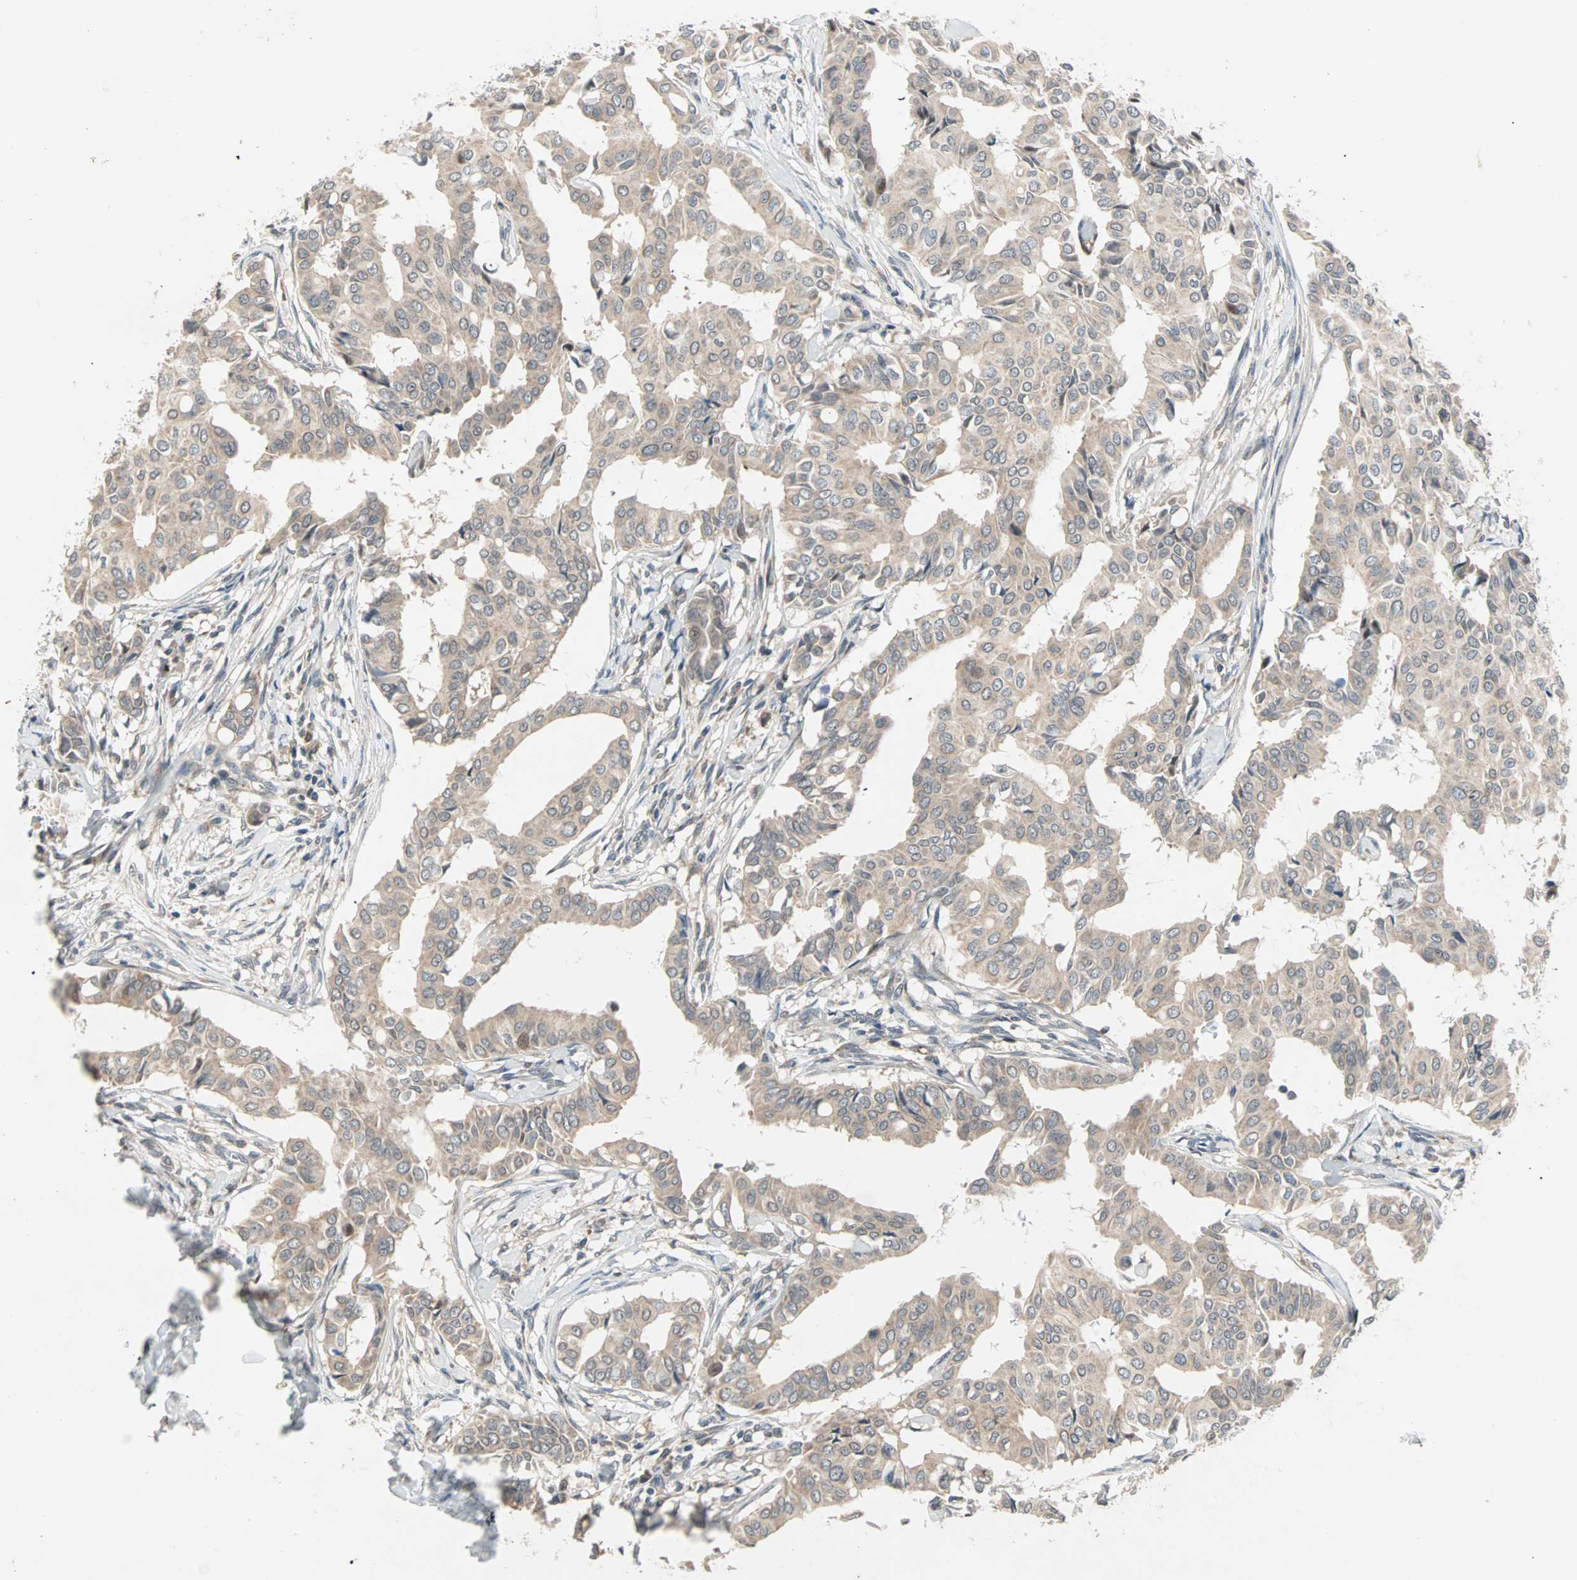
{"staining": {"intensity": "moderate", "quantity": "25%-75%", "location": "cytoplasmic/membranous"}, "tissue": "head and neck cancer", "cell_type": "Tumor cells", "image_type": "cancer", "snomed": [{"axis": "morphology", "description": "Adenocarcinoma, NOS"}, {"axis": "topography", "description": "Salivary gland"}, {"axis": "topography", "description": "Head-Neck"}], "caption": "This image reveals head and neck adenocarcinoma stained with IHC to label a protein in brown. The cytoplasmic/membranous of tumor cells show moderate positivity for the protein. Nuclei are counter-stained blue.", "gene": "PROS1", "patient": {"sex": "female", "age": 59}}